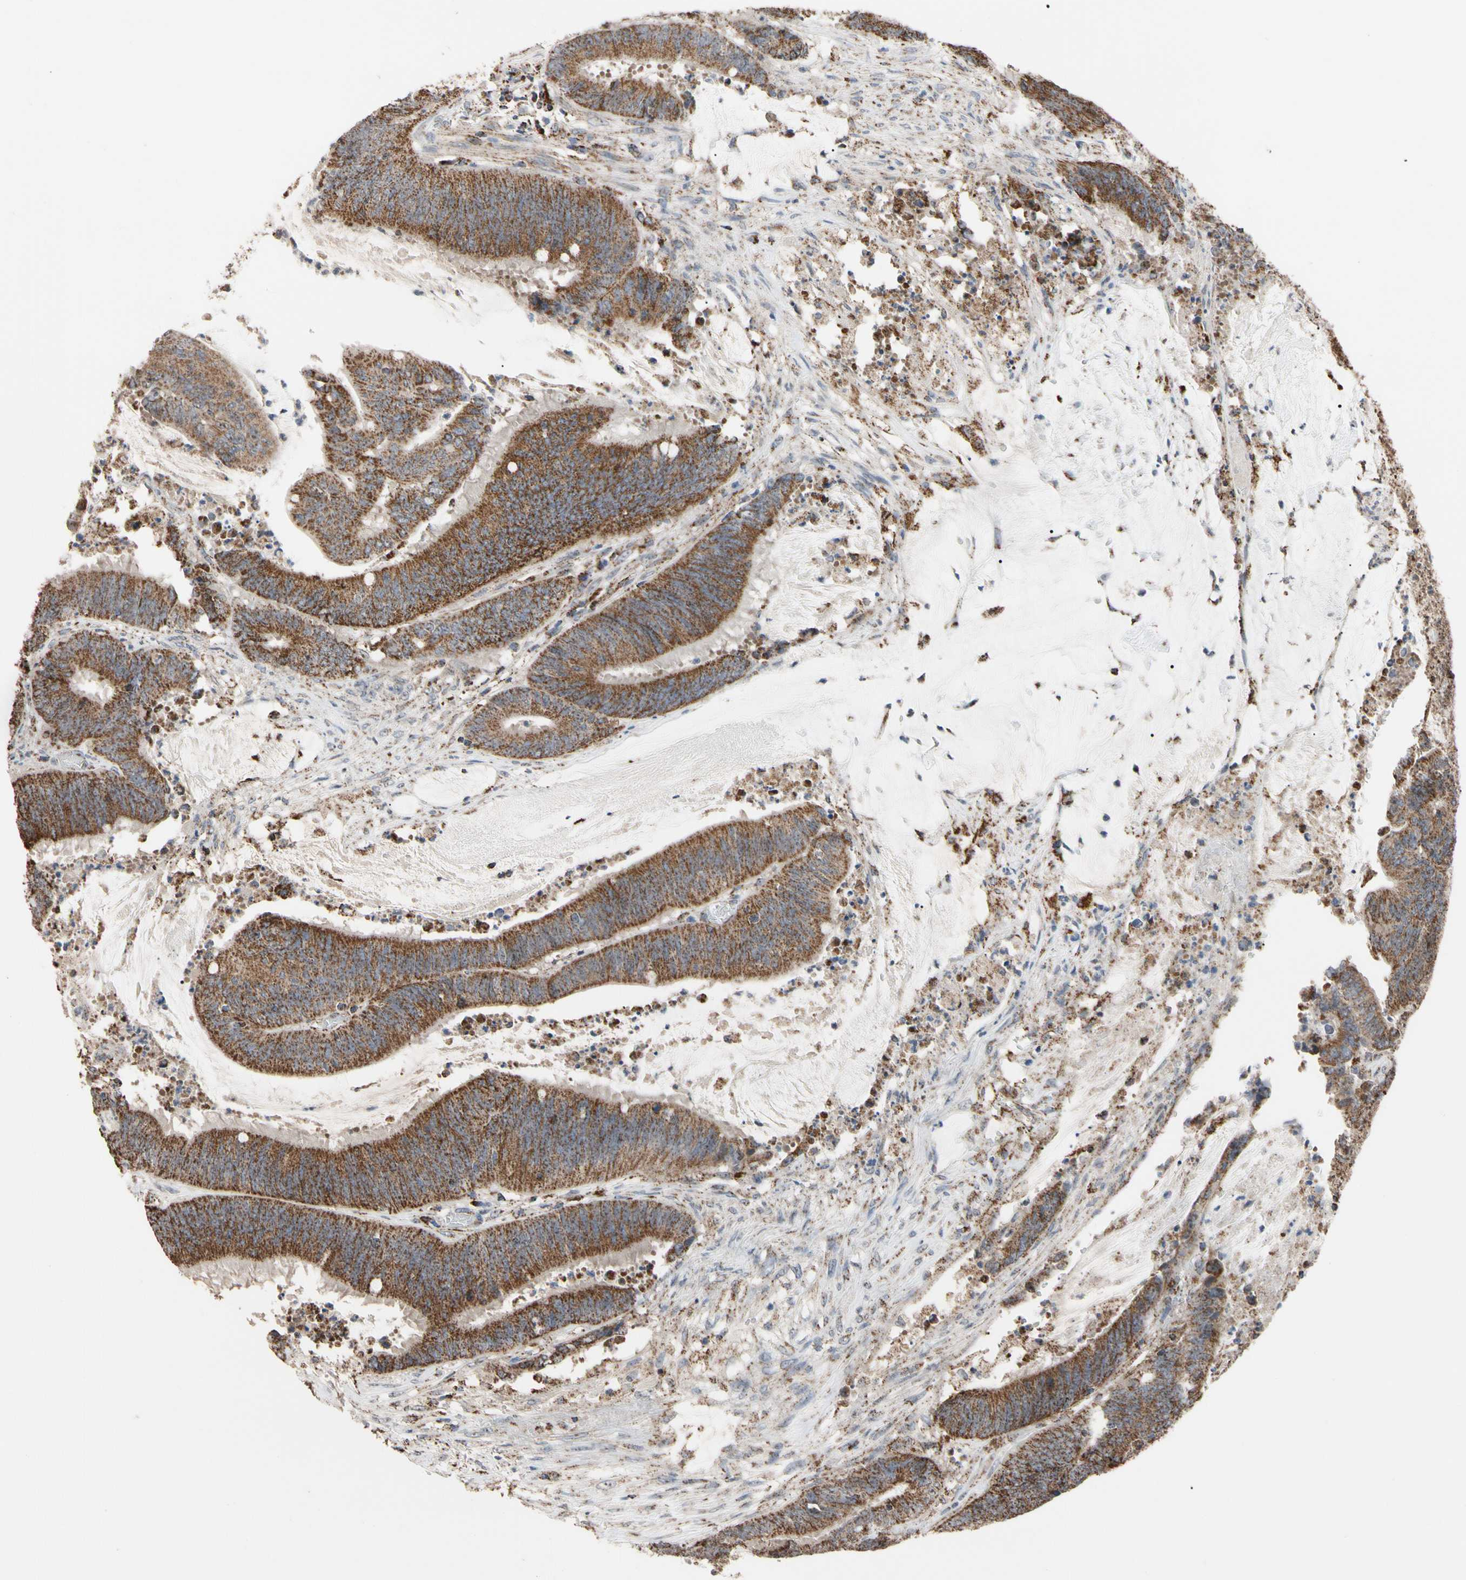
{"staining": {"intensity": "strong", "quantity": ">75%", "location": "cytoplasmic/membranous"}, "tissue": "colorectal cancer", "cell_type": "Tumor cells", "image_type": "cancer", "snomed": [{"axis": "morphology", "description": "Adenocarcinoma, NOS"}, {"axis": "topography", "description": "Rectum"}], "caption": "IHC histopathology image of neoplastic tissue: human adenocarcinoma (colorectal) stained using immunohistochemistry (IHC) displays high levels of strong protein expression localized specifically in the cytoplasmic/membranous of tumor cells, appearing as a cytoplasmic/membranous brown color.", "gene": "FAM110B", "patient": {"sex": "female", "age": 66}}